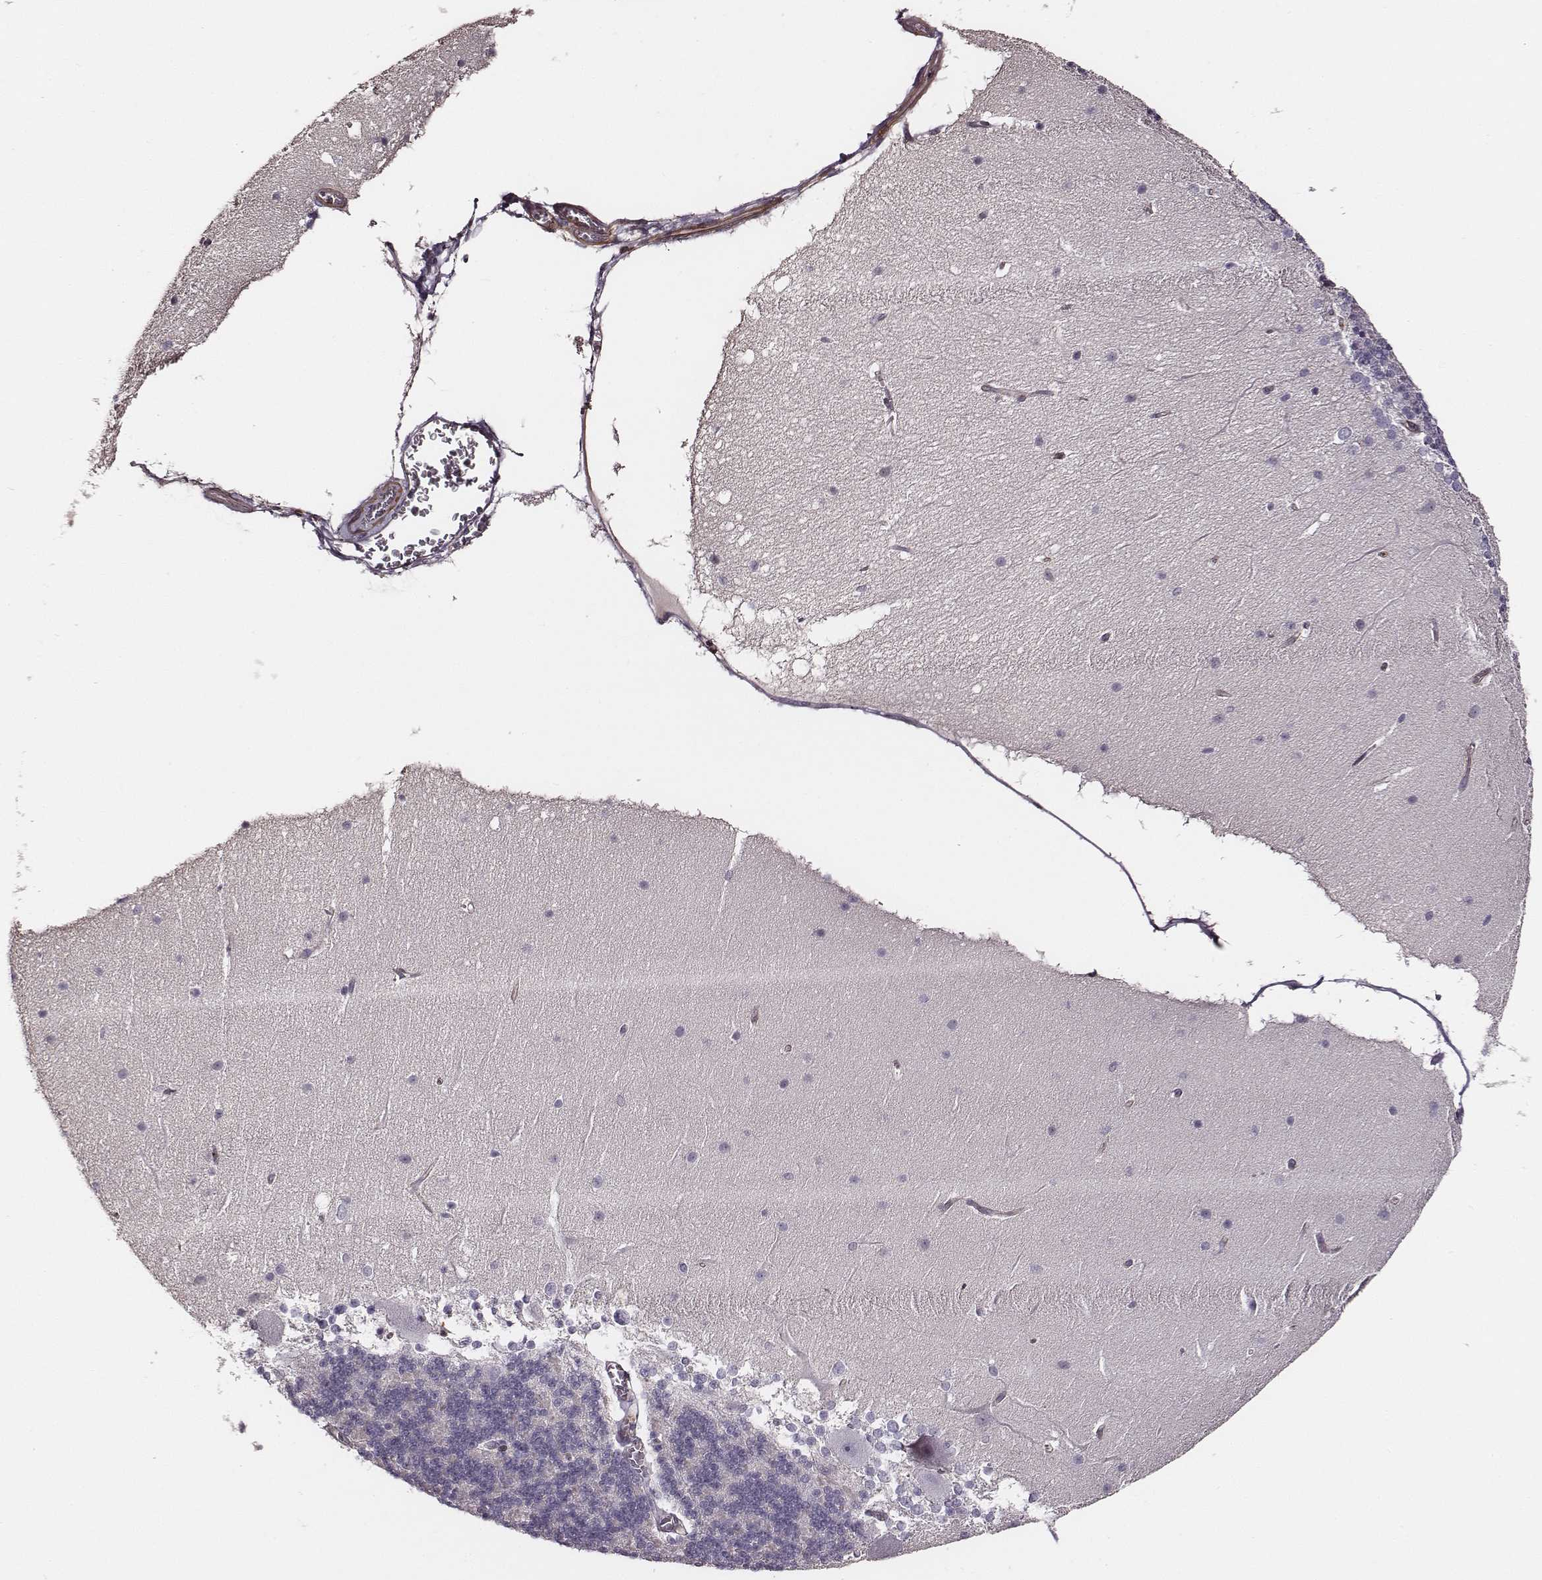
{"staining": {"intensity": "negative", "quantity": "none", "location": "none"}, "tissue": "cerebellum", "cell_type": "Cells in granular layer", "image_type": "normal", "snomed": [{"axis": "morphology", "description": "Normal tissue, NOS"}, {"axis": "topography", "description": "Cerebellum"}], "caption": "IHC photomicrograph of benign cerebellum: human cerebellum stained with DAB (3,3'-diaminobenzidine) demonstrates no significant protein staining in cells in granular layer. (DAB (3,3'-diaminobenzidine) immunohistochemistry, high magnification).", "gene": "ZYX", "patient": {"sex": "female", "age": 19}}